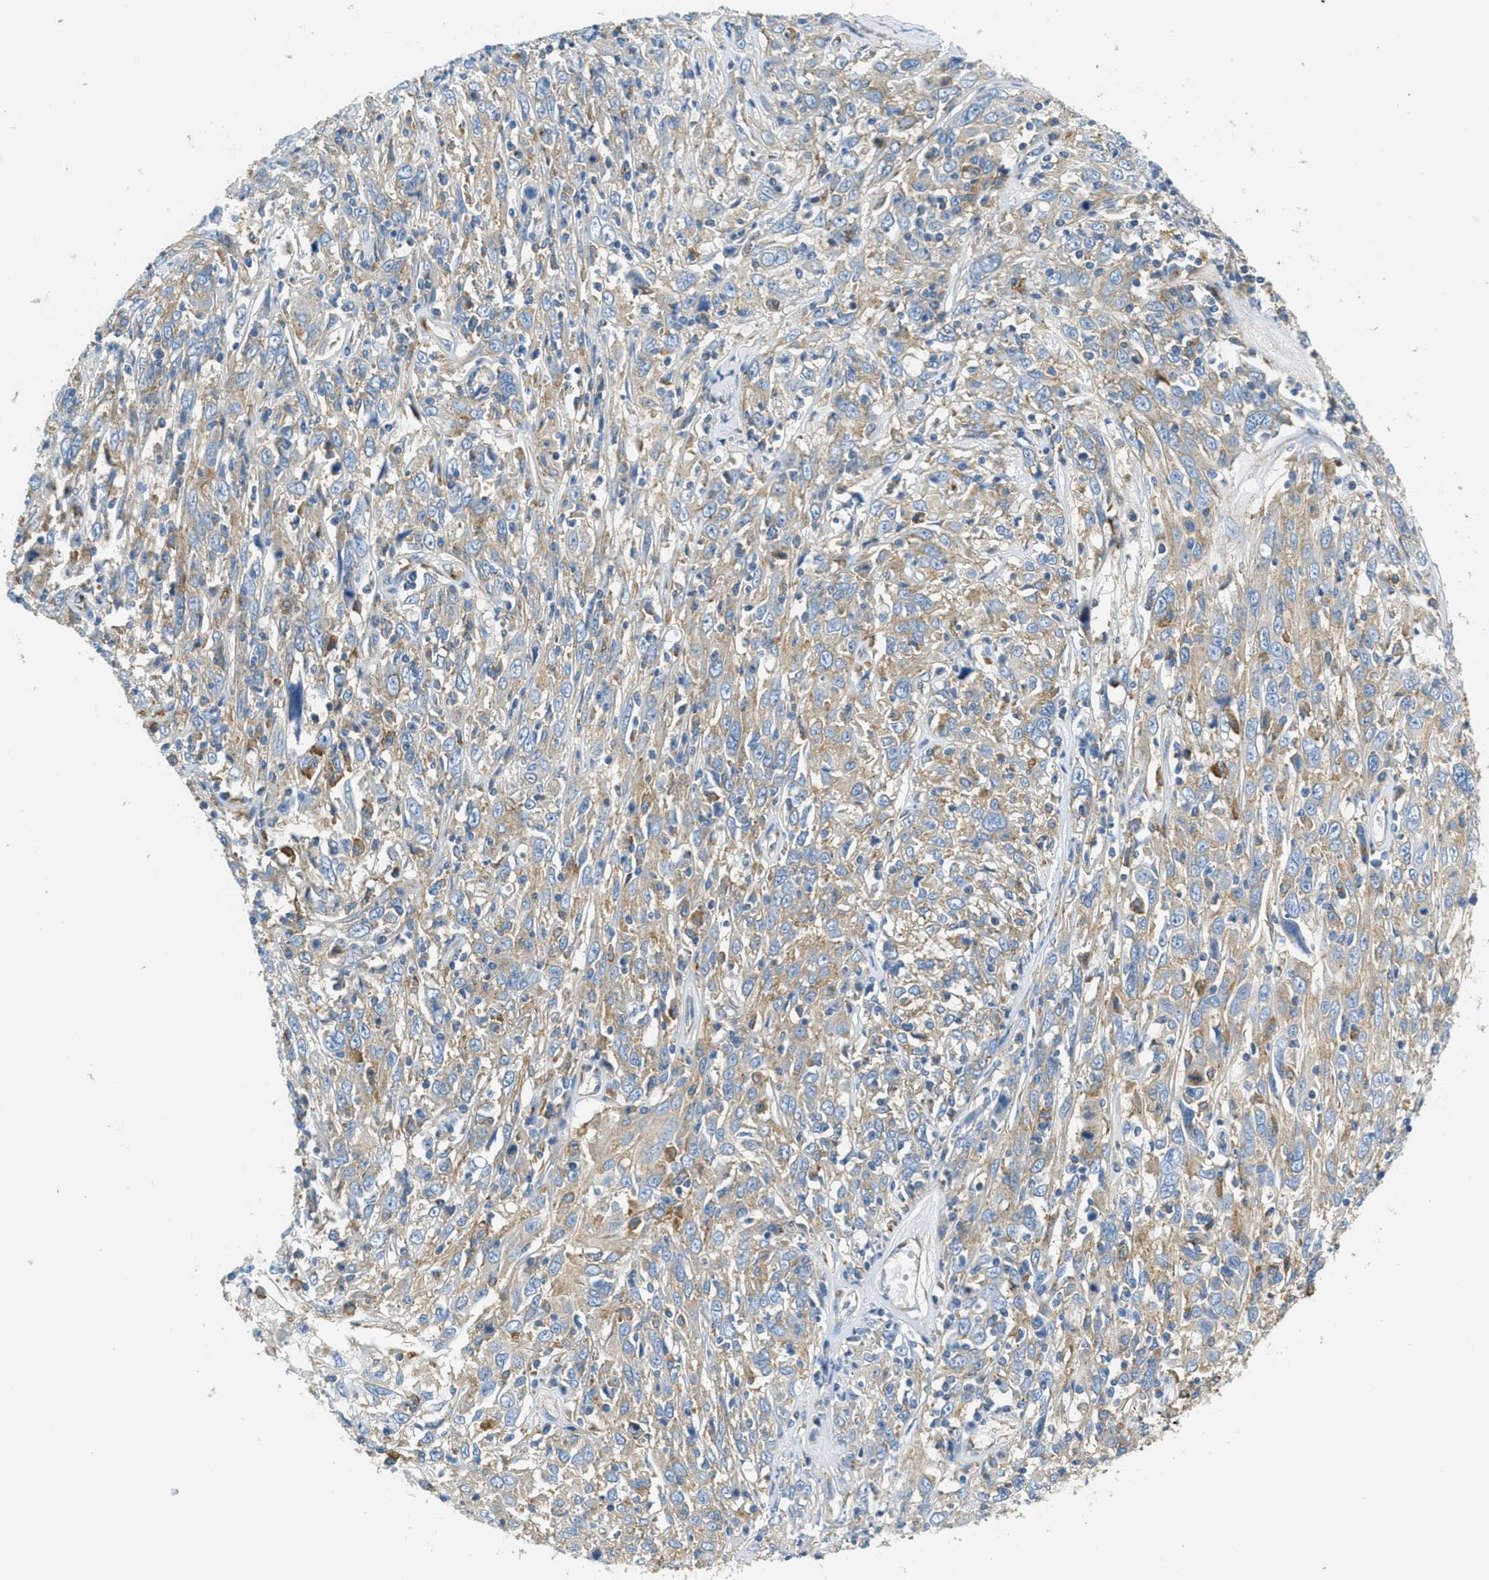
{"staining": {"intensity": "weak", "quantity": ">75%", "location": "cytoplasmic/membranous"}, "tissue": "cervical cancer", "cell_type": "Tumor cells", "image_type": "cancer", "snomed": [{"axis": "morphology", "description": "Squamous cell carcinoma, NOS"}, {"axis": "topography", "description": "Cervix"}], "caption": "Cervical cancer tissue displays weak cytoplasmic/membranous staining in about >75% of tumor cells", "gene": "AP2B1", "patient": {"sex": "female", "age": 46}}